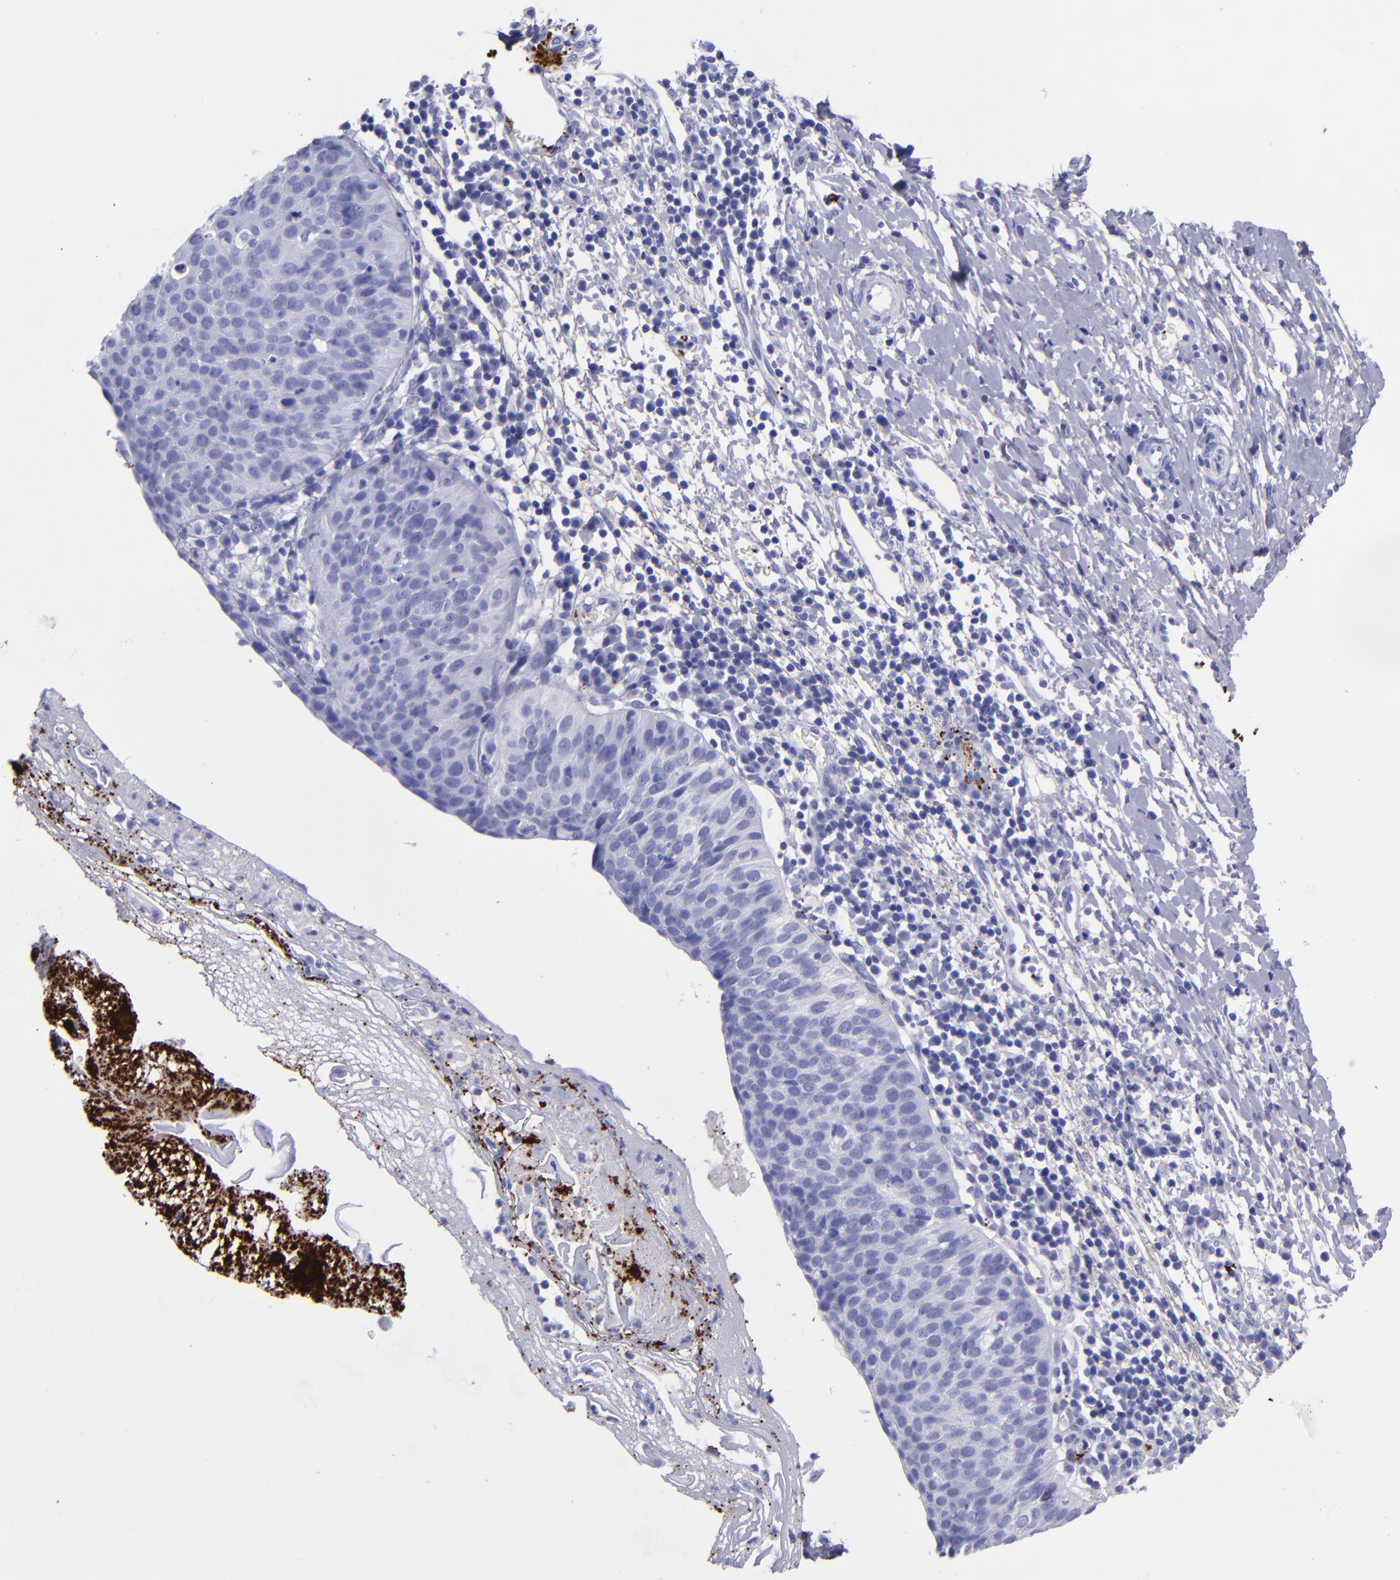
{"staining": {"intensity": "negative", "quantity": "none", "location": "none"}, "tissue": "cervical cancer", "cell_type": "Tumor cells", "image_type": "cancer", "snomed": [{"axis": "morphology", "description": "Normal tissue, NOS"}, {"axis": "morphology", "description": "Squamous cell carcinoma, NOS"}, {"axis": "topography", "description": "Cervix"}], "caption": "An immunohistochemistry micrograph of cervical squamous cell carcinoma is shown. There is no staining in tumor cells of cervical squamous cell carcinoma.", "gene": "EFCAB13", "patient": {"sex": "female", "age": 39}}